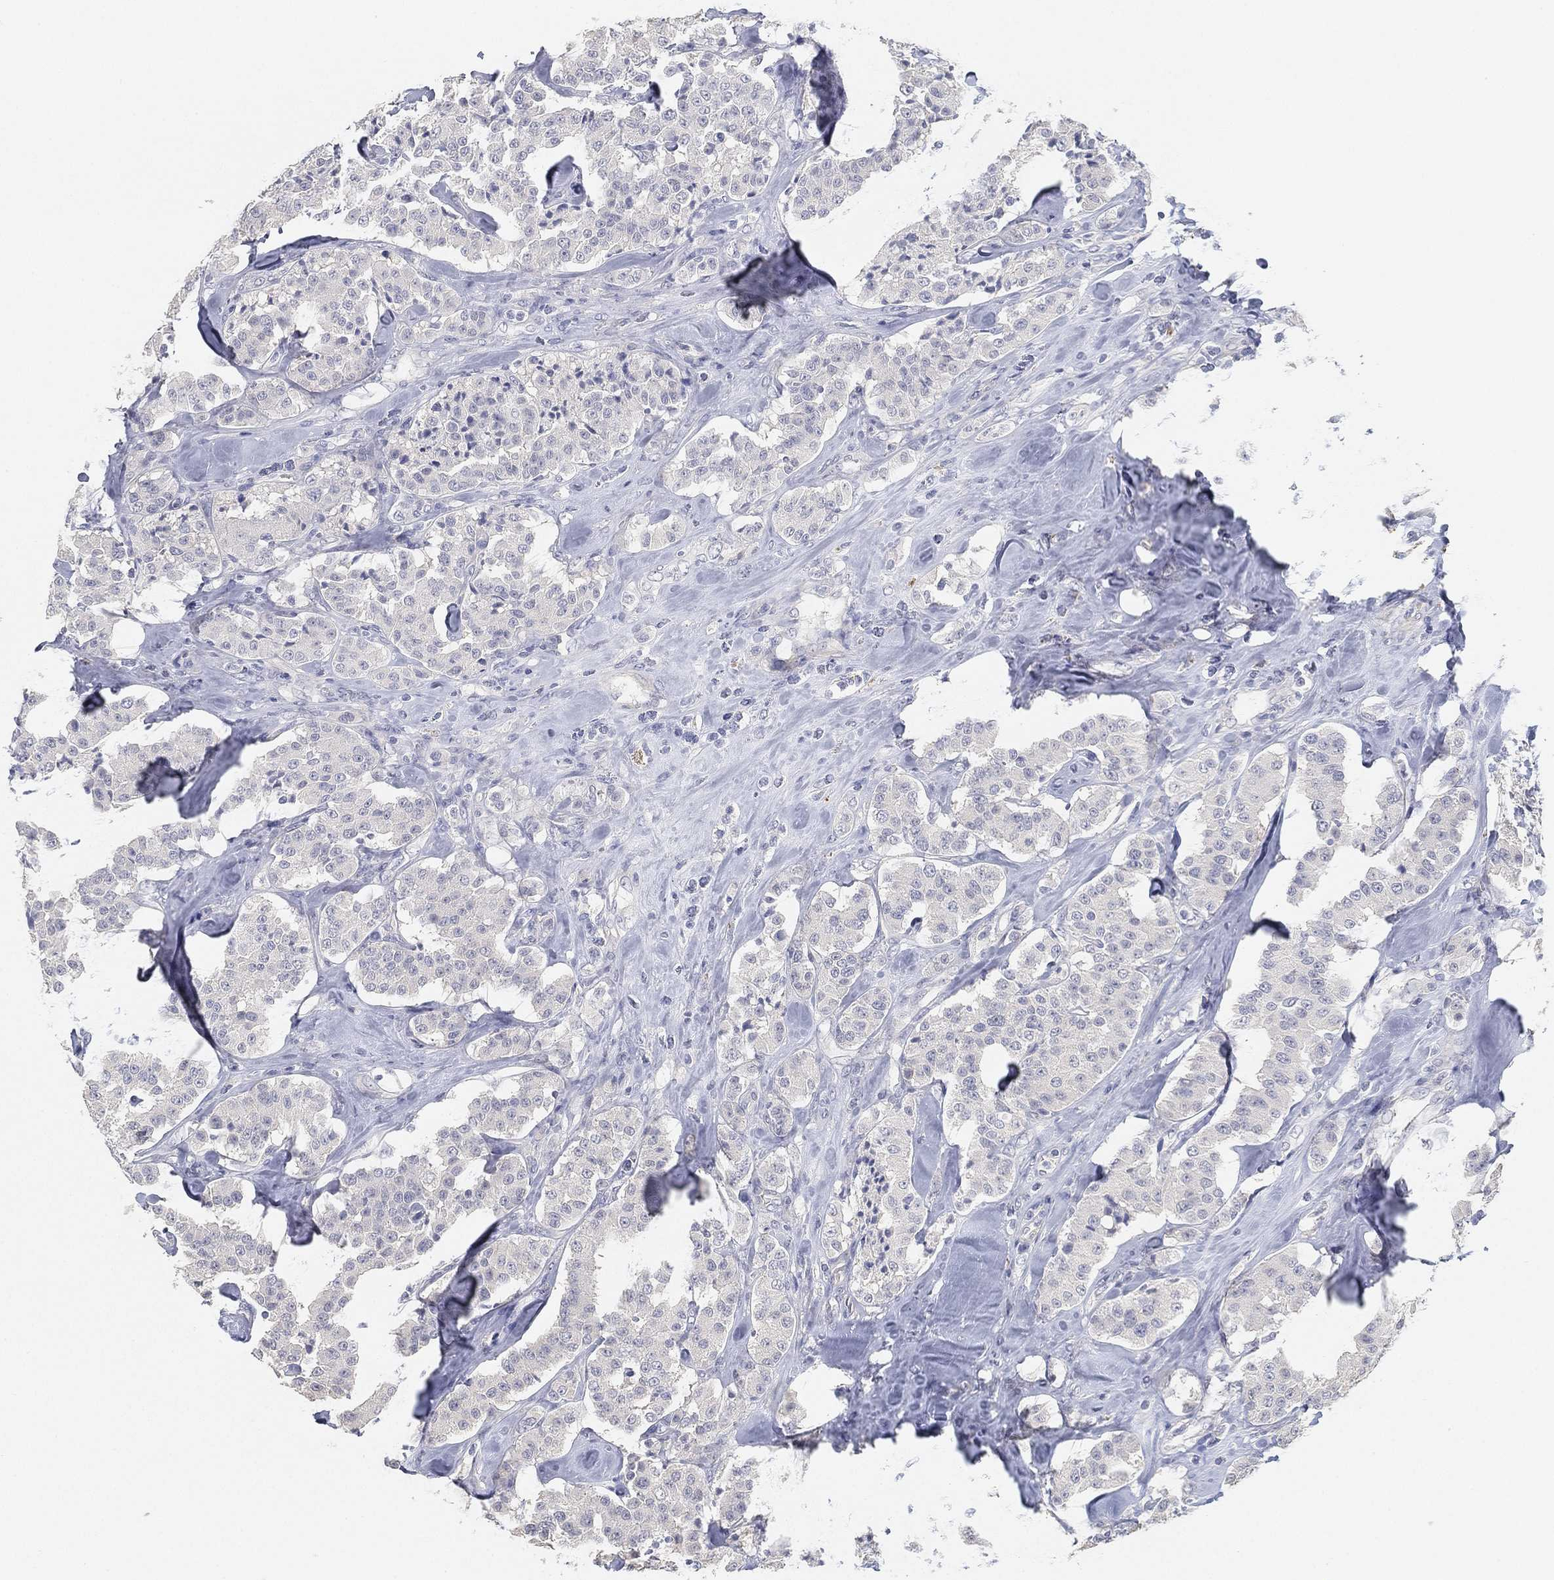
{"staining": {"intensity": "negative", "quantity": "none", "location": "none"}, "tissue": "carcinoid", "cell_type": "Tumor cells", "image_type": "cancer", "snomed": [{"axis": "morphology", "description": "Carcinoid, malignant, NOS"}, {"axis": "topography", "description": "Pancreas"}], "caption": "Photomicrograph shows no protein positivity in tumor cells of carcinoid (malignant) tissue.", "gene": "GPR61", "patient": {"sex": "male", "age": 41}}